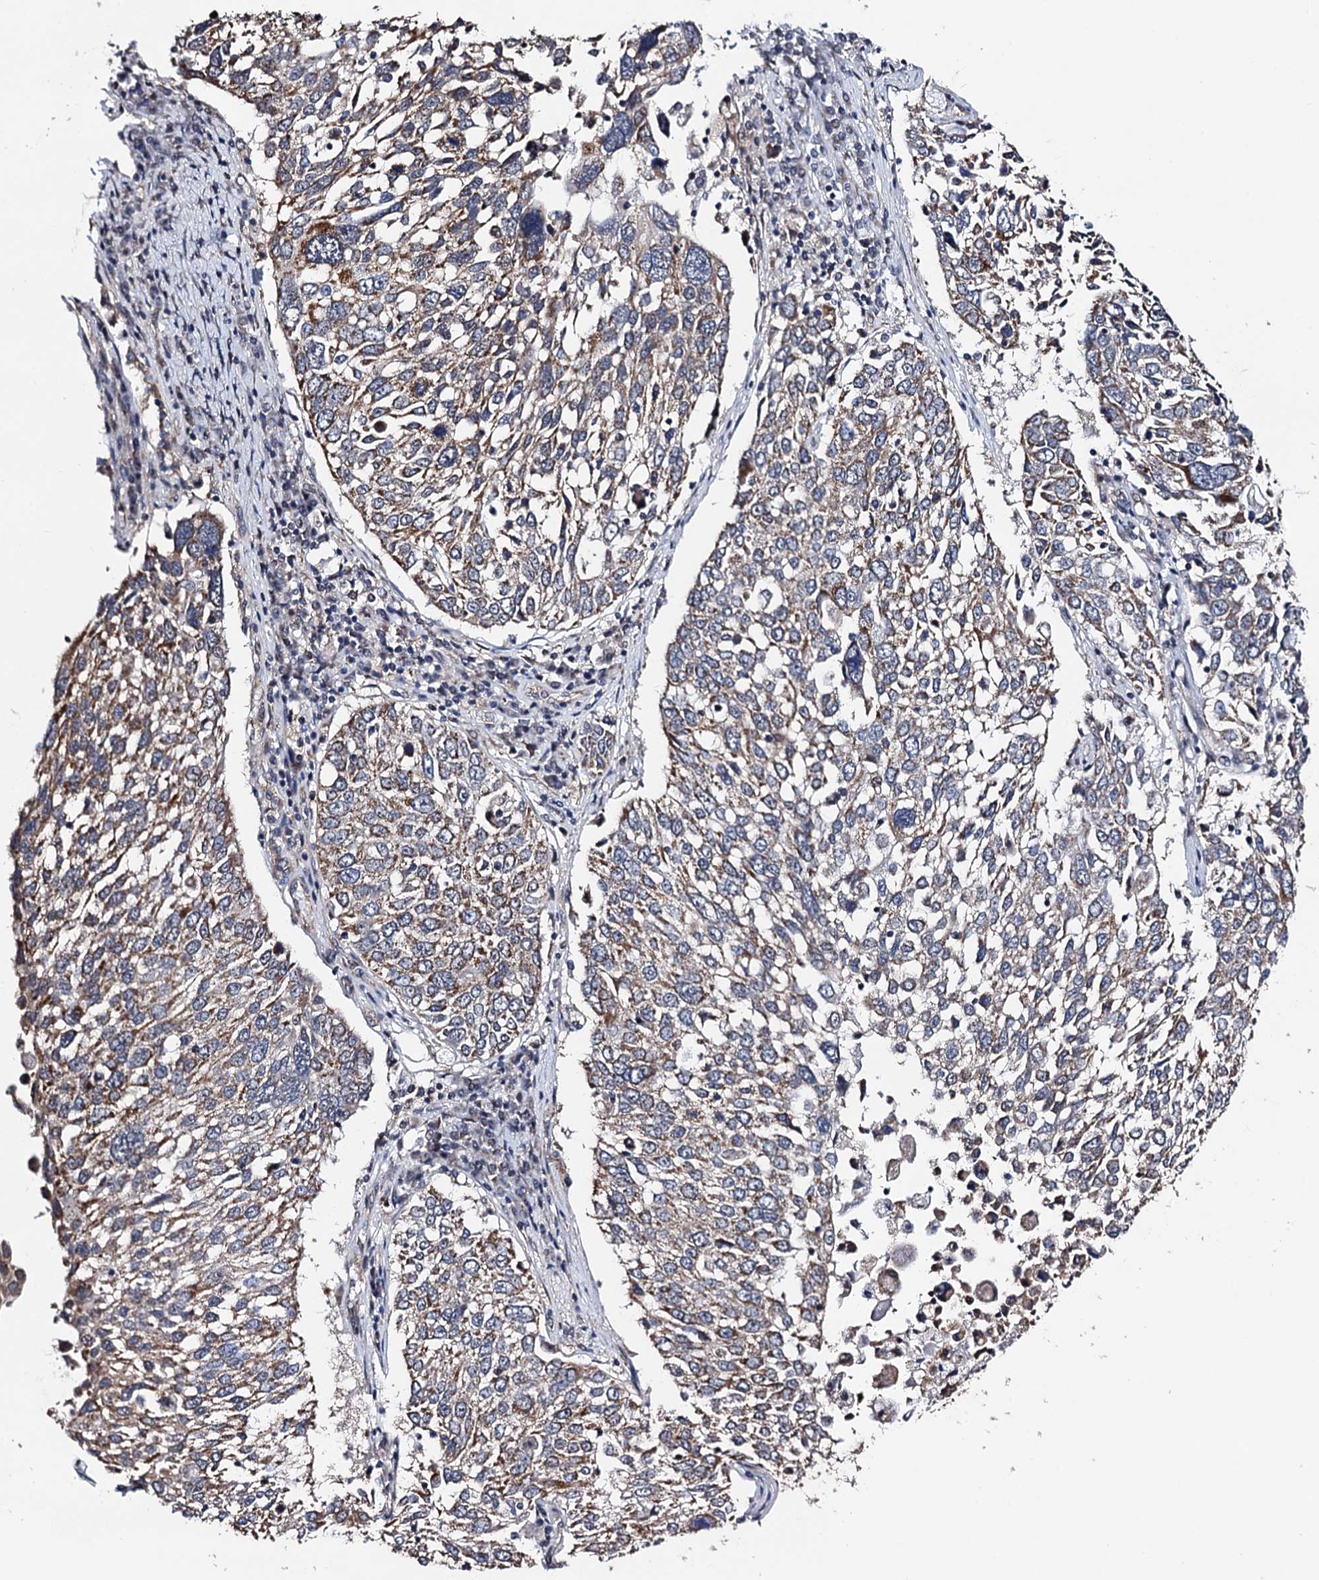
{"staining": {"intensity": "moderate", "quantity": "25%-75%", "location": "cytoplasmic/membranous"}, "tissue": "lung cancer", "cell_type": "Tumor cells", "image_type": "cancer", "snomed": [{"axis": "morphology", "description": "Squamous cell carcinoma, NOS"}, {"axis": "topography", "description": "Lung"}], "caption": "IHC micrograph of neoplastic tissue: lung squamous cell carcinoma stained using immunohistochemistry shows medium levels of moderate protein expression localized specifically in the cytoplasmic/membranous of tumor cells, appearing as a cytoplasmic/membranous brown color.", "gene": "PTCD3", "patient": {"sex": "male", "age": 65}}